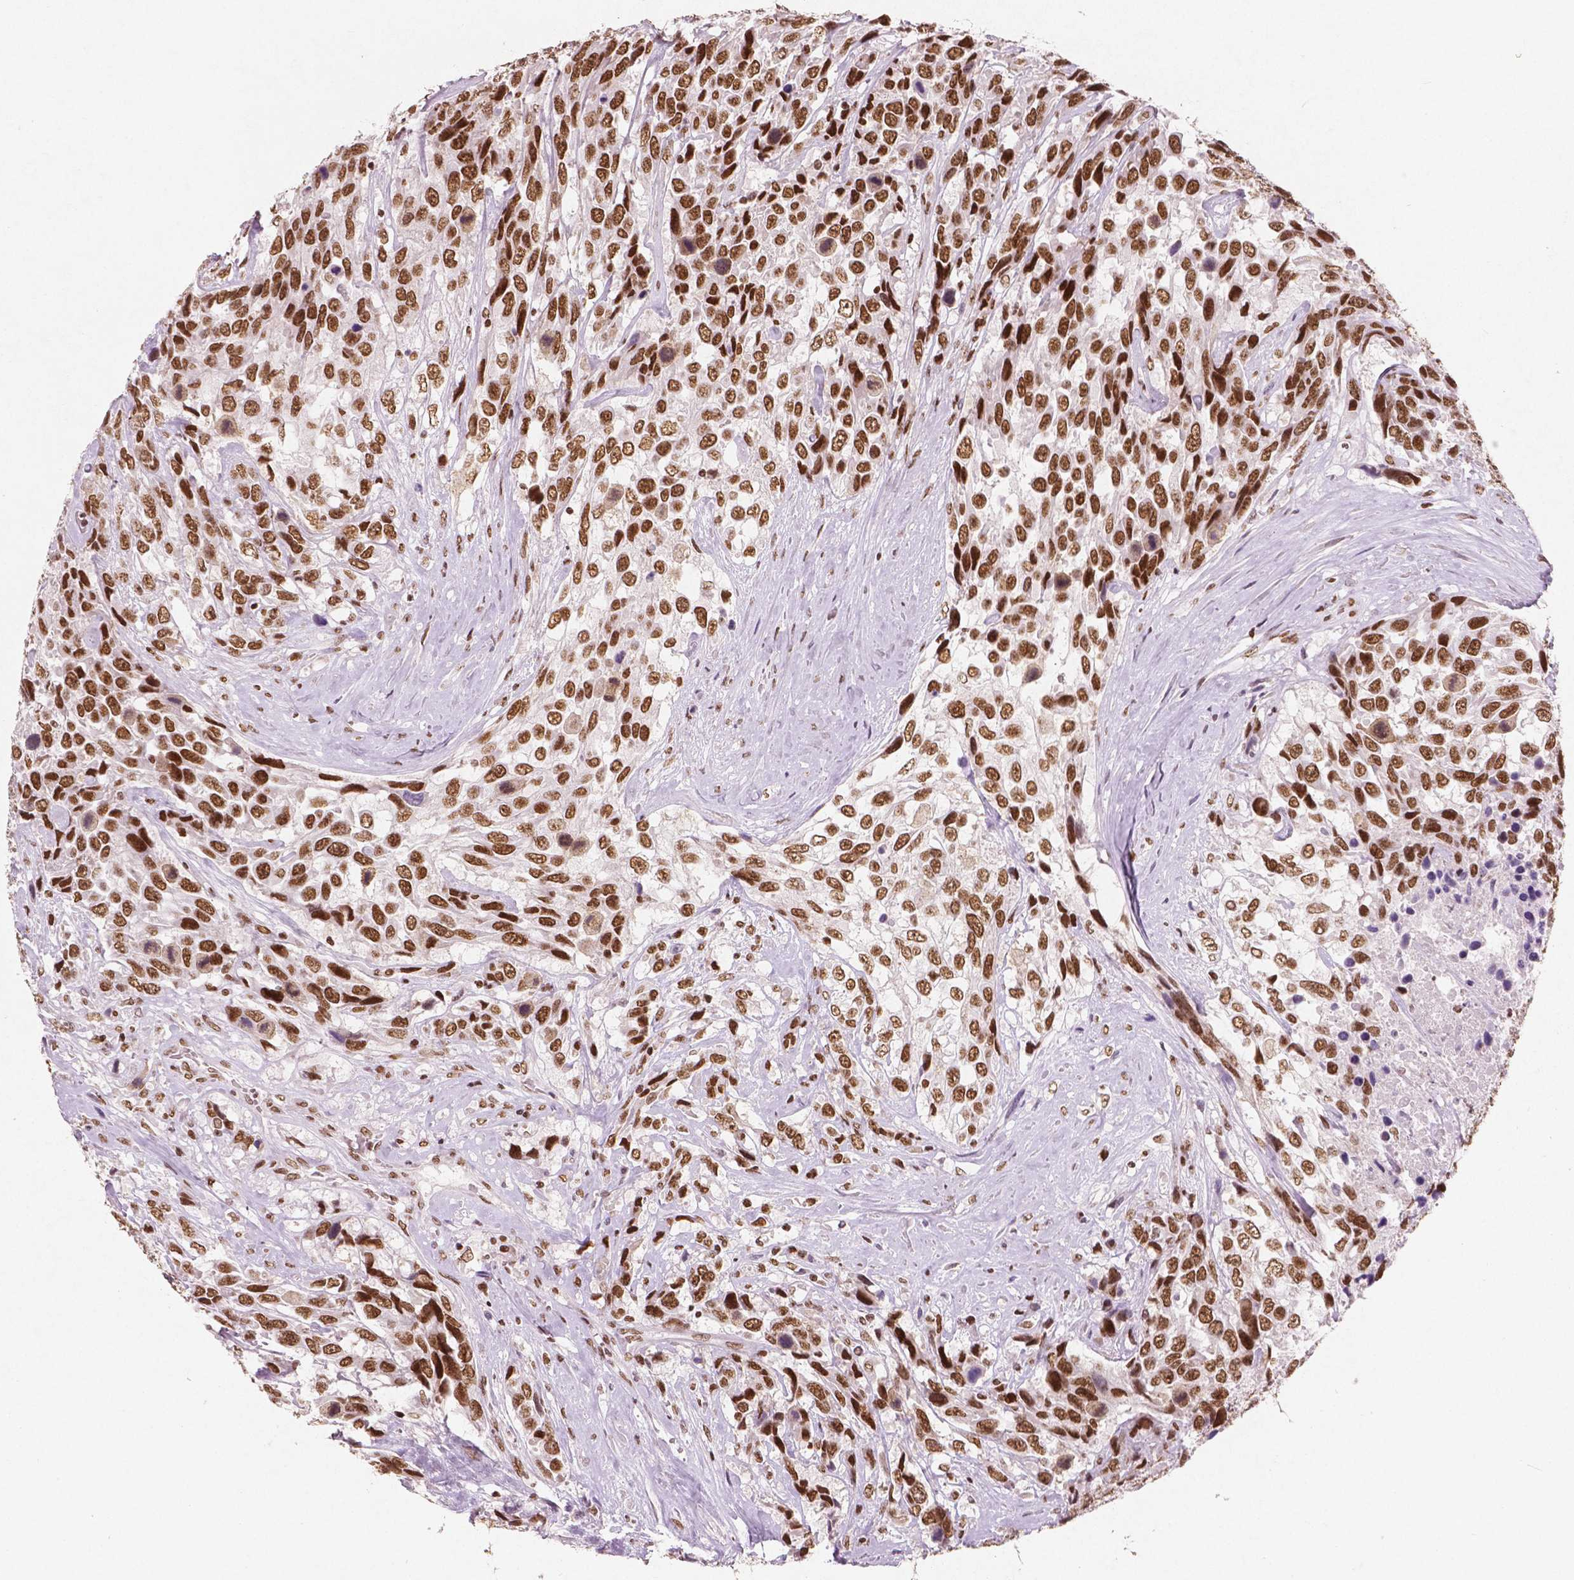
{"staining": {"intensity": "strong", "quantity": ">75%", "location": "nuclear"}, "tissue": "urothelial cancer", "cell_type": "Tumor cells", "image_type": "cancer", "snomed": [{"axis": "morphology", "description": "Urothelial carcinoma, High grade"}, {"axis": "topography", "description": "Urinary bladder"}], "caption": "There is high levels of strong nuclear expression in tumor cells of urothelial cancer, as demonstrated by immunohistochemical staining (brown color).", "gene": "BRD4", "patient": {"sex": "female", "age": 70}}